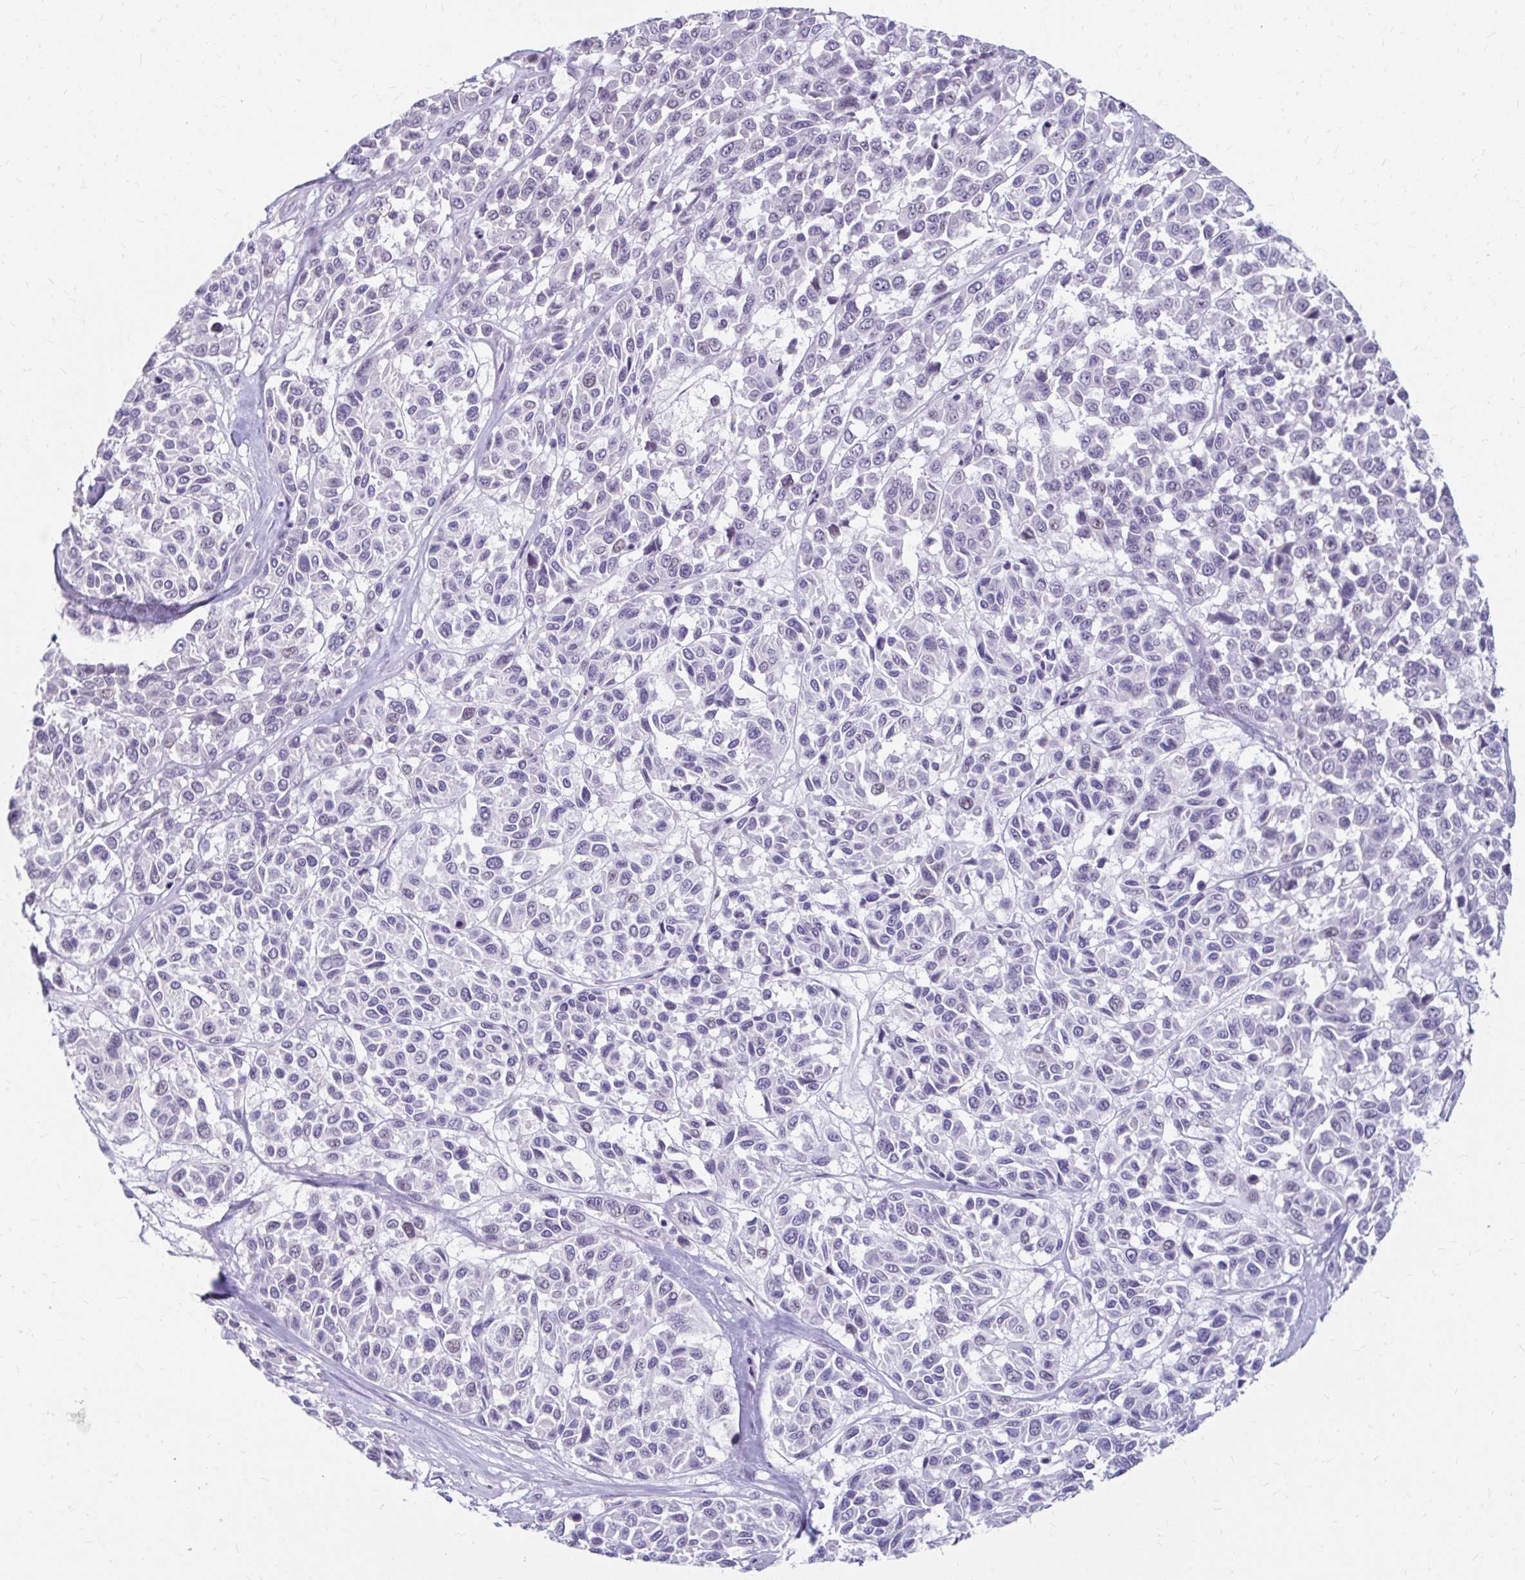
{"staining": {"intensity": "negative", "quantity": "none", "location": "none"}, "tissue": "melanoma", "cell_type": "Tumor cells", "image_type": "cancer", "snomed": [{"axis": "morphology", "description": "Malignant melanoma, NOS"}, {"axis": "topography", "description": "Skin"}], "caption": "A high-resolution micrograph shows immunohistochemistry staining of malignant melanoma, which exhibits no significant expression in tumor cells. (Stains: DAB immunohistochemistry (IHC) with hematoxylin counter stain, Microscopy: brightfield microscopy at high magnification).", "gene": "RGS16", "patient": {"sex": "female", "age": 66}}